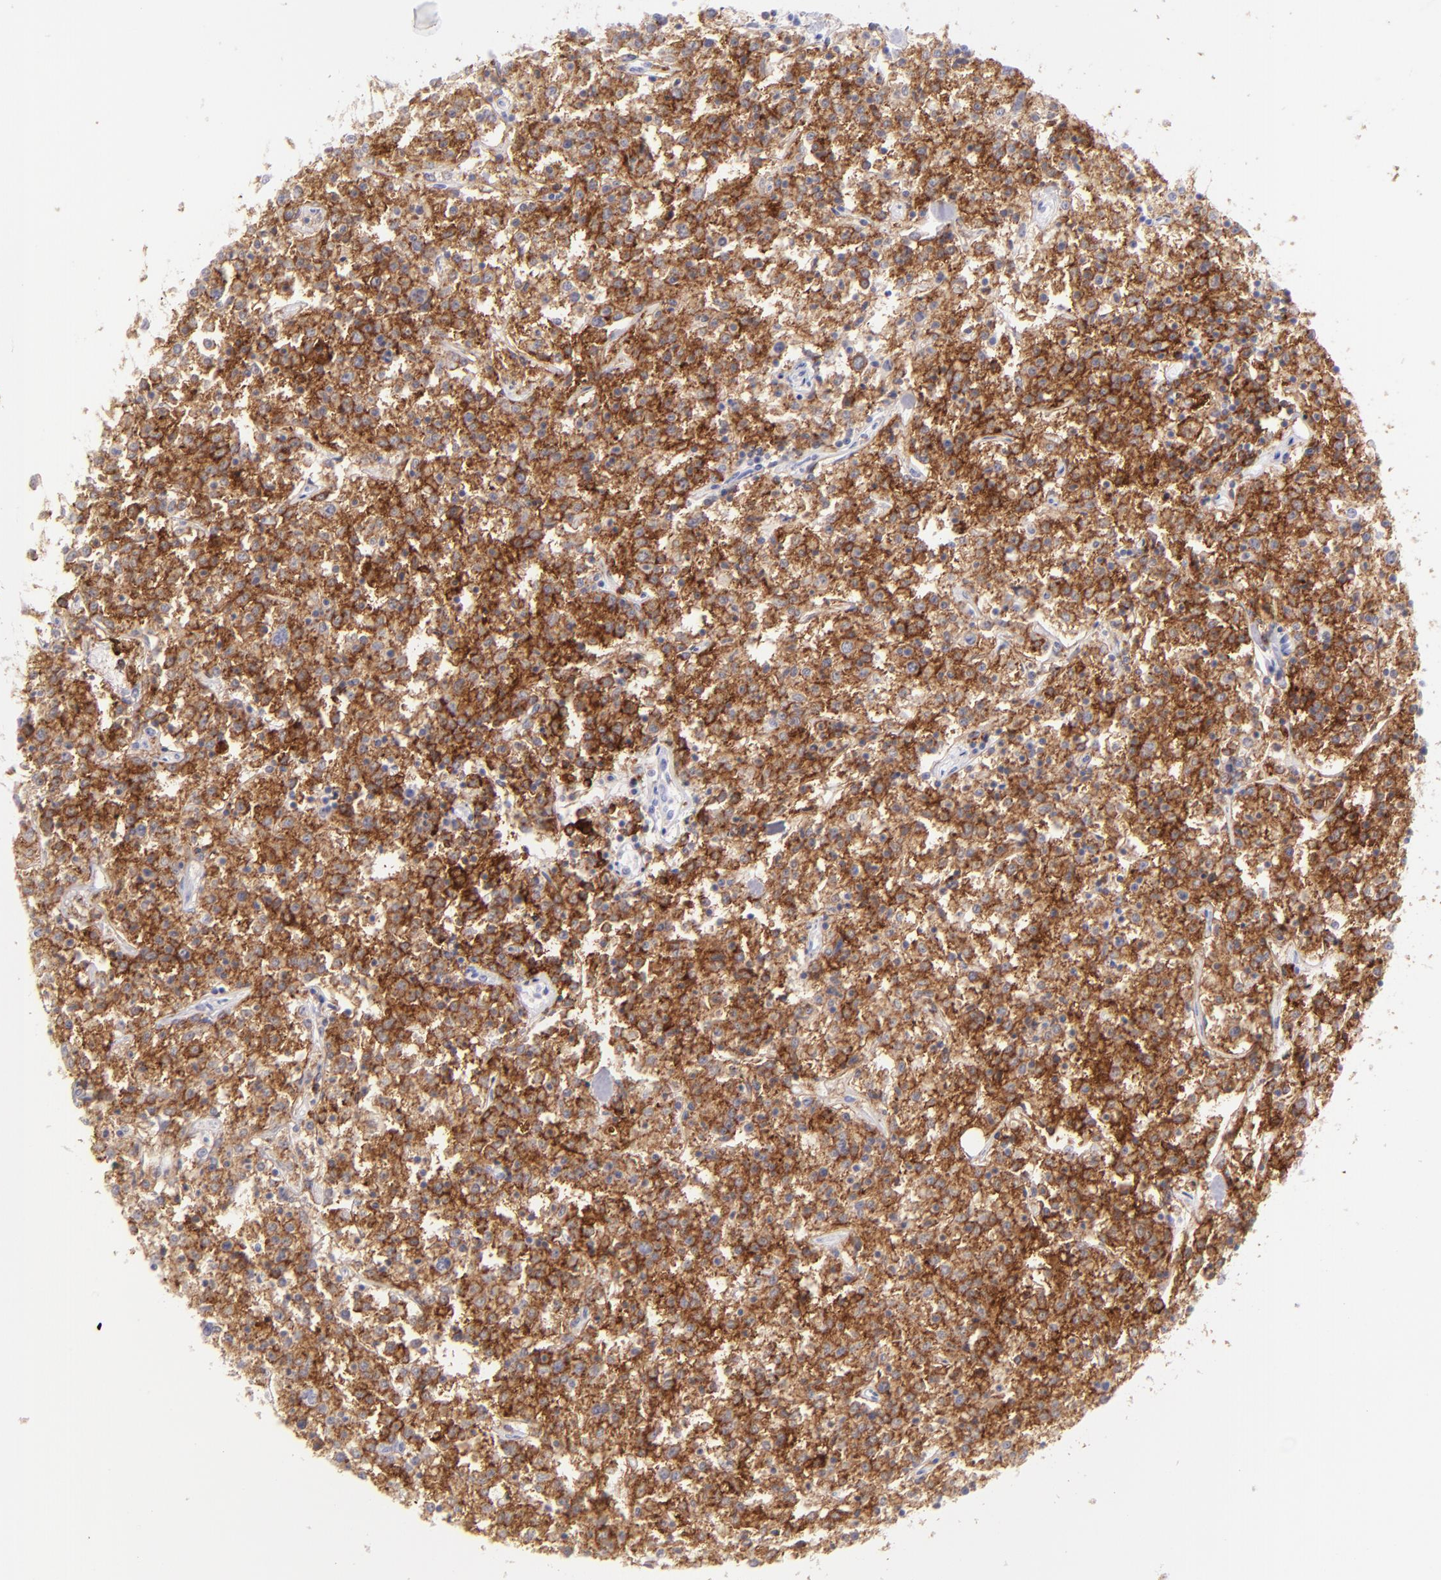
{"staining": {"intensity": "strong", "quantity": ">75%", "location": "cytoplasmic/membranous"}, "tissue": "lymphoma", "cell_type": "Tumor cells", "image_type": "cancer", "snomed": [{"axis": "morphology", "description": "Malignant lymphoma, non-Hodgkin's type, Low grade"}, {"axis": "topography", "description": "Small intestine"}], "caption": "This is an image of IHC staining of malignant lymphoma, non-Hodgkin's type (low-grade), which shows strong expression in the cytoplasmic/membranous of tumor cells.", "gene": "CD72", "patient": {"sex": "female", "age": 59}}